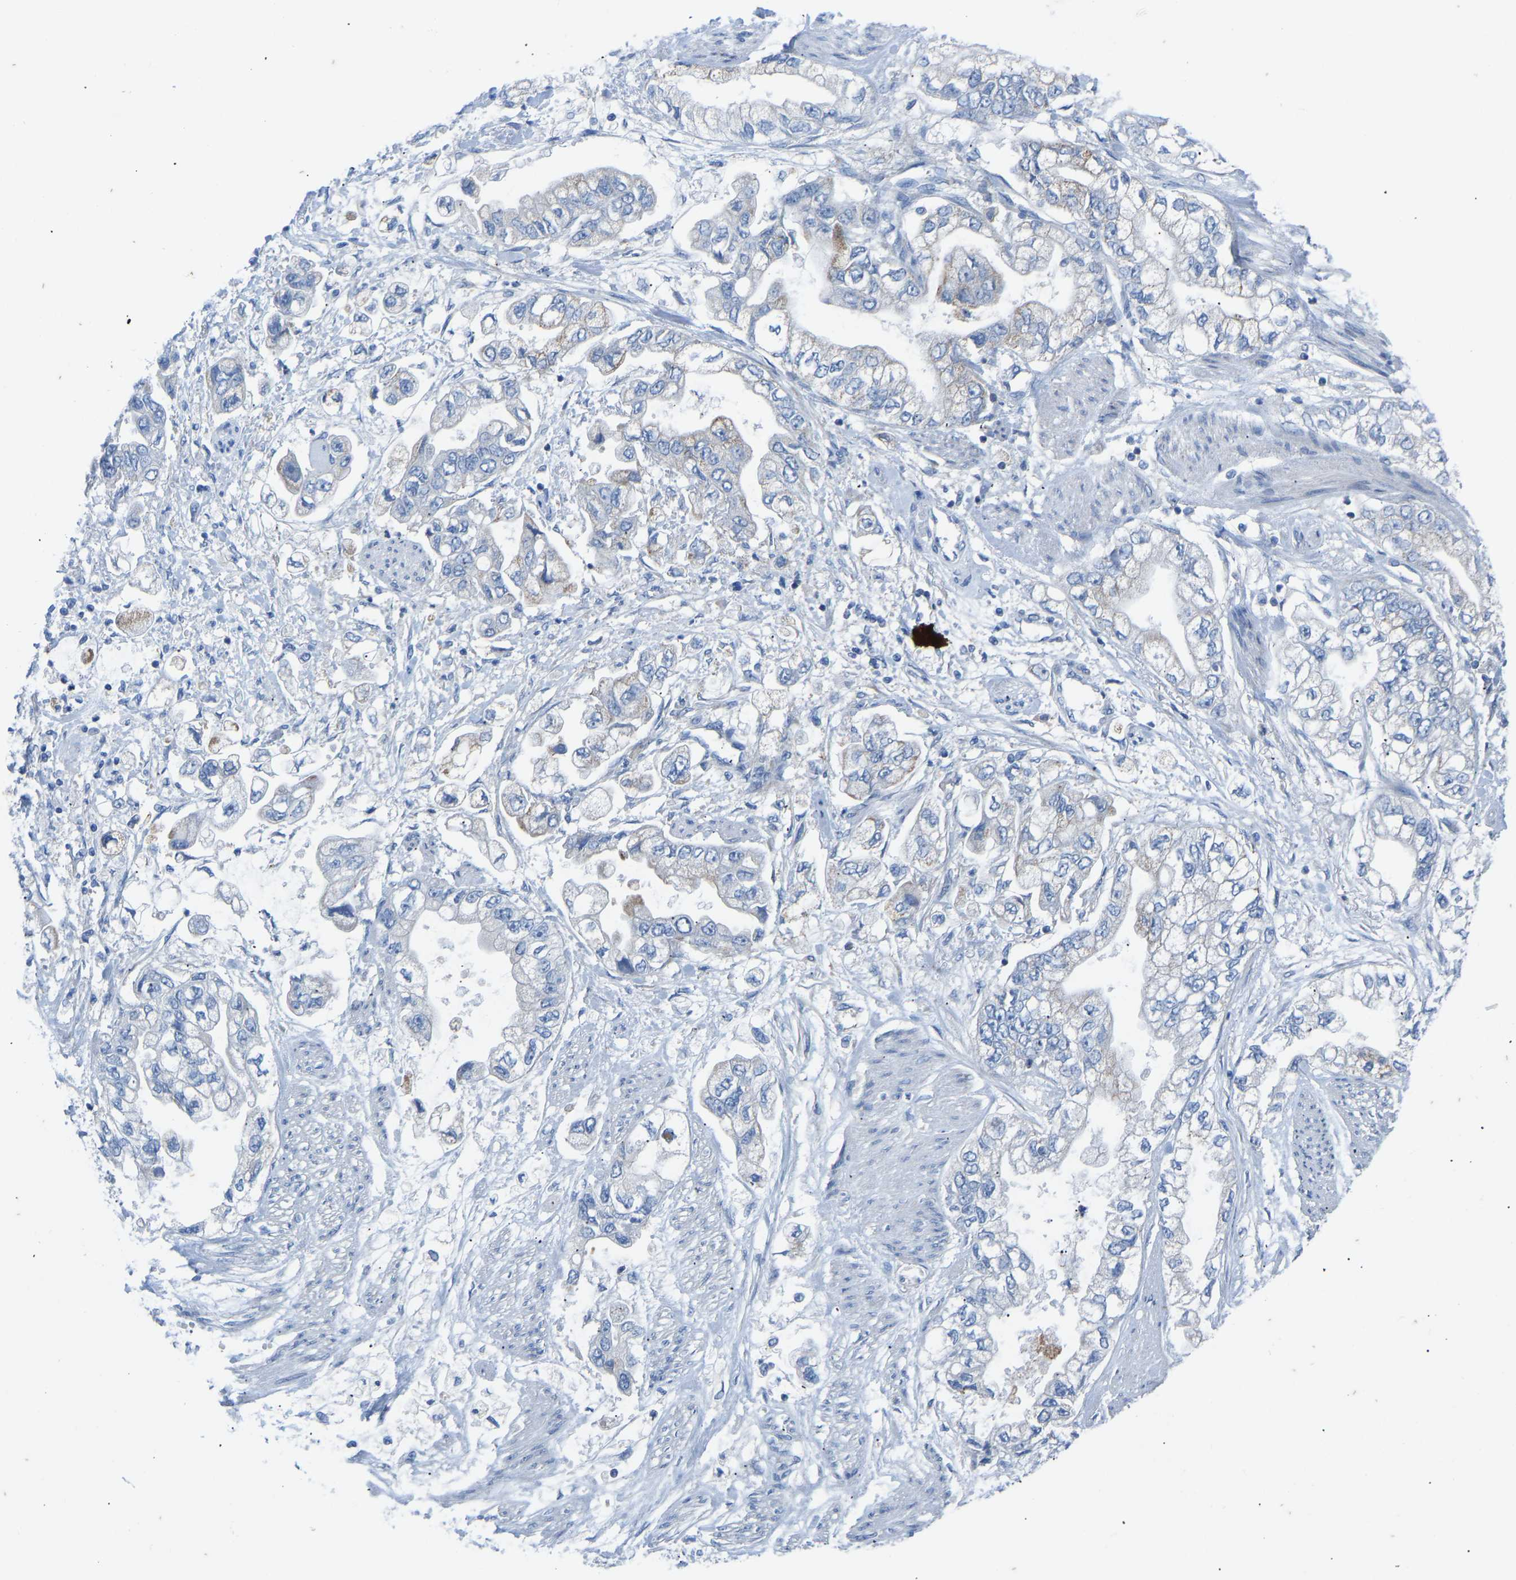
{"staining": {"intensity": "weak", "quantity": "<25%", "location": "cytoplasmic/membranous"}, "tissue": "stomach cancer", "cell_type": "Tumor cells", "image_type": "cancer", "snomed": [{"axis": "morphology", "description": "Normal tissue, NOS"}, {"axis": "morphology", "description": "Adenocarcinoma, NOS"}, {"axis": "topography", "description": "Stomach"}], "caption": "Micrograph shows no significant protein positivity in tumor cells of stomach cancer (adenocarcinoma).", "gene": "OLIG2", "patient": {"sex": "male", "age": 62}}